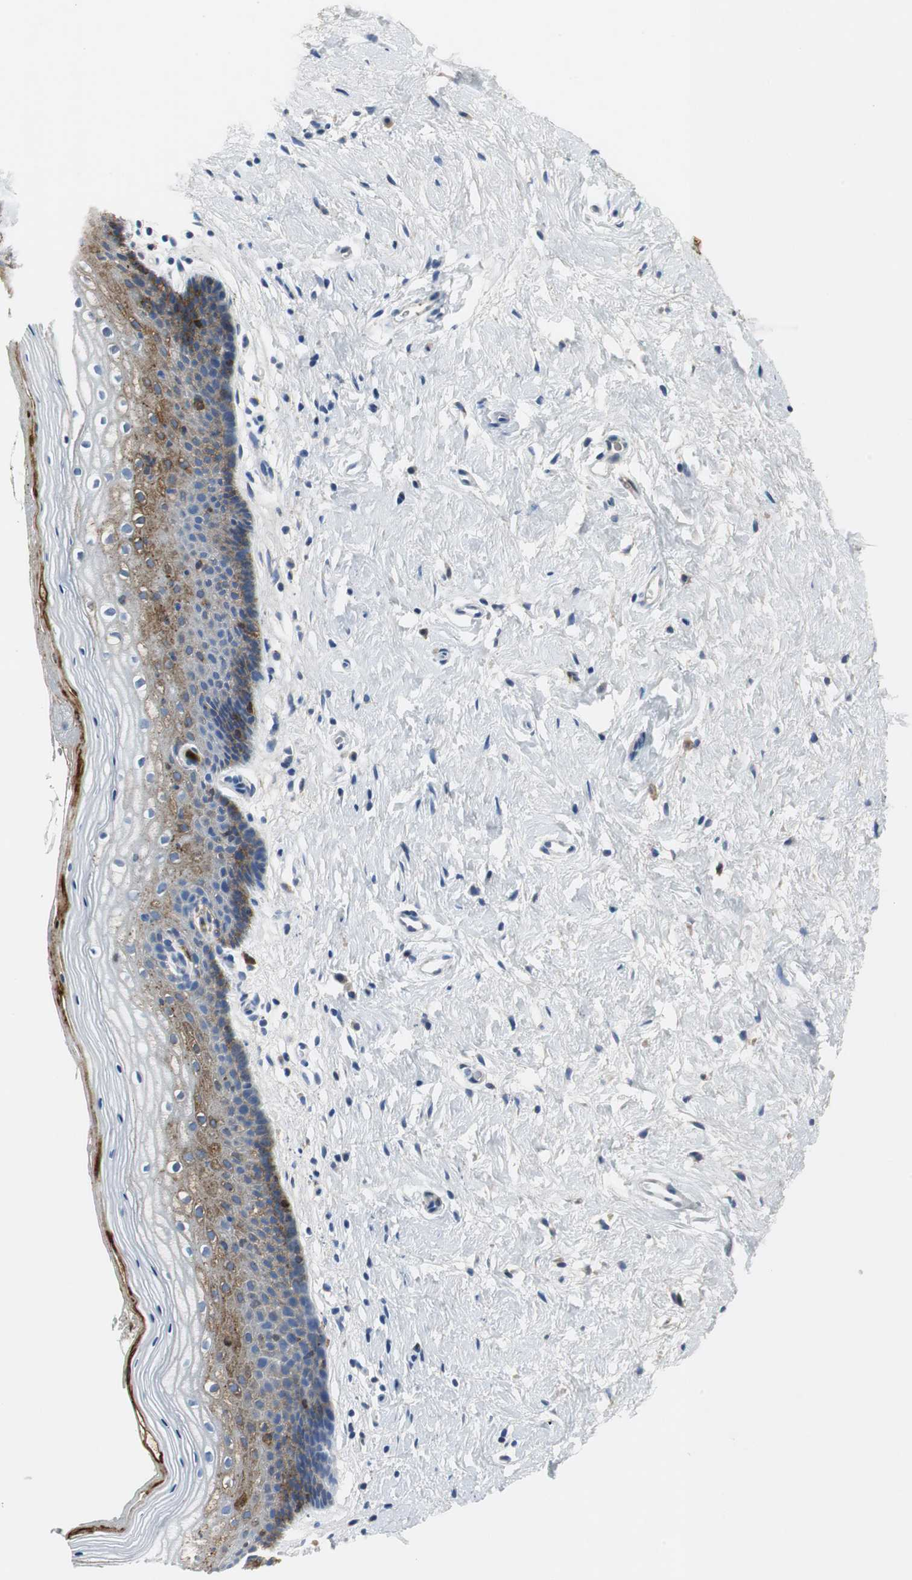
{"staining": {"intensity": "moderate", "quantity": "<25%", "location": "cytoplasmic/membranous"}, "tissue": "vagina", "cell_type": "Squamous epithelial cells", "image_type": "normal", "snomed": [{"axis": "morphology", "description": "Normal tissue, NOS"}, {"axis": "topography", "description": "Vagina"}], "caption": "Moderate cytoplasmic/membranous protein positivity is identified in approximately <25% of squamous epithelial cells in vagina. The staining was performed using DAB (3,3'-diaminobenzidine) to visualize the protein expression in brown, while the nuclei were stained in blue with hematoxylin (Magnification: 20x).", "gene": "ORM1", "patient": {"sex": "female", "age": 46}}